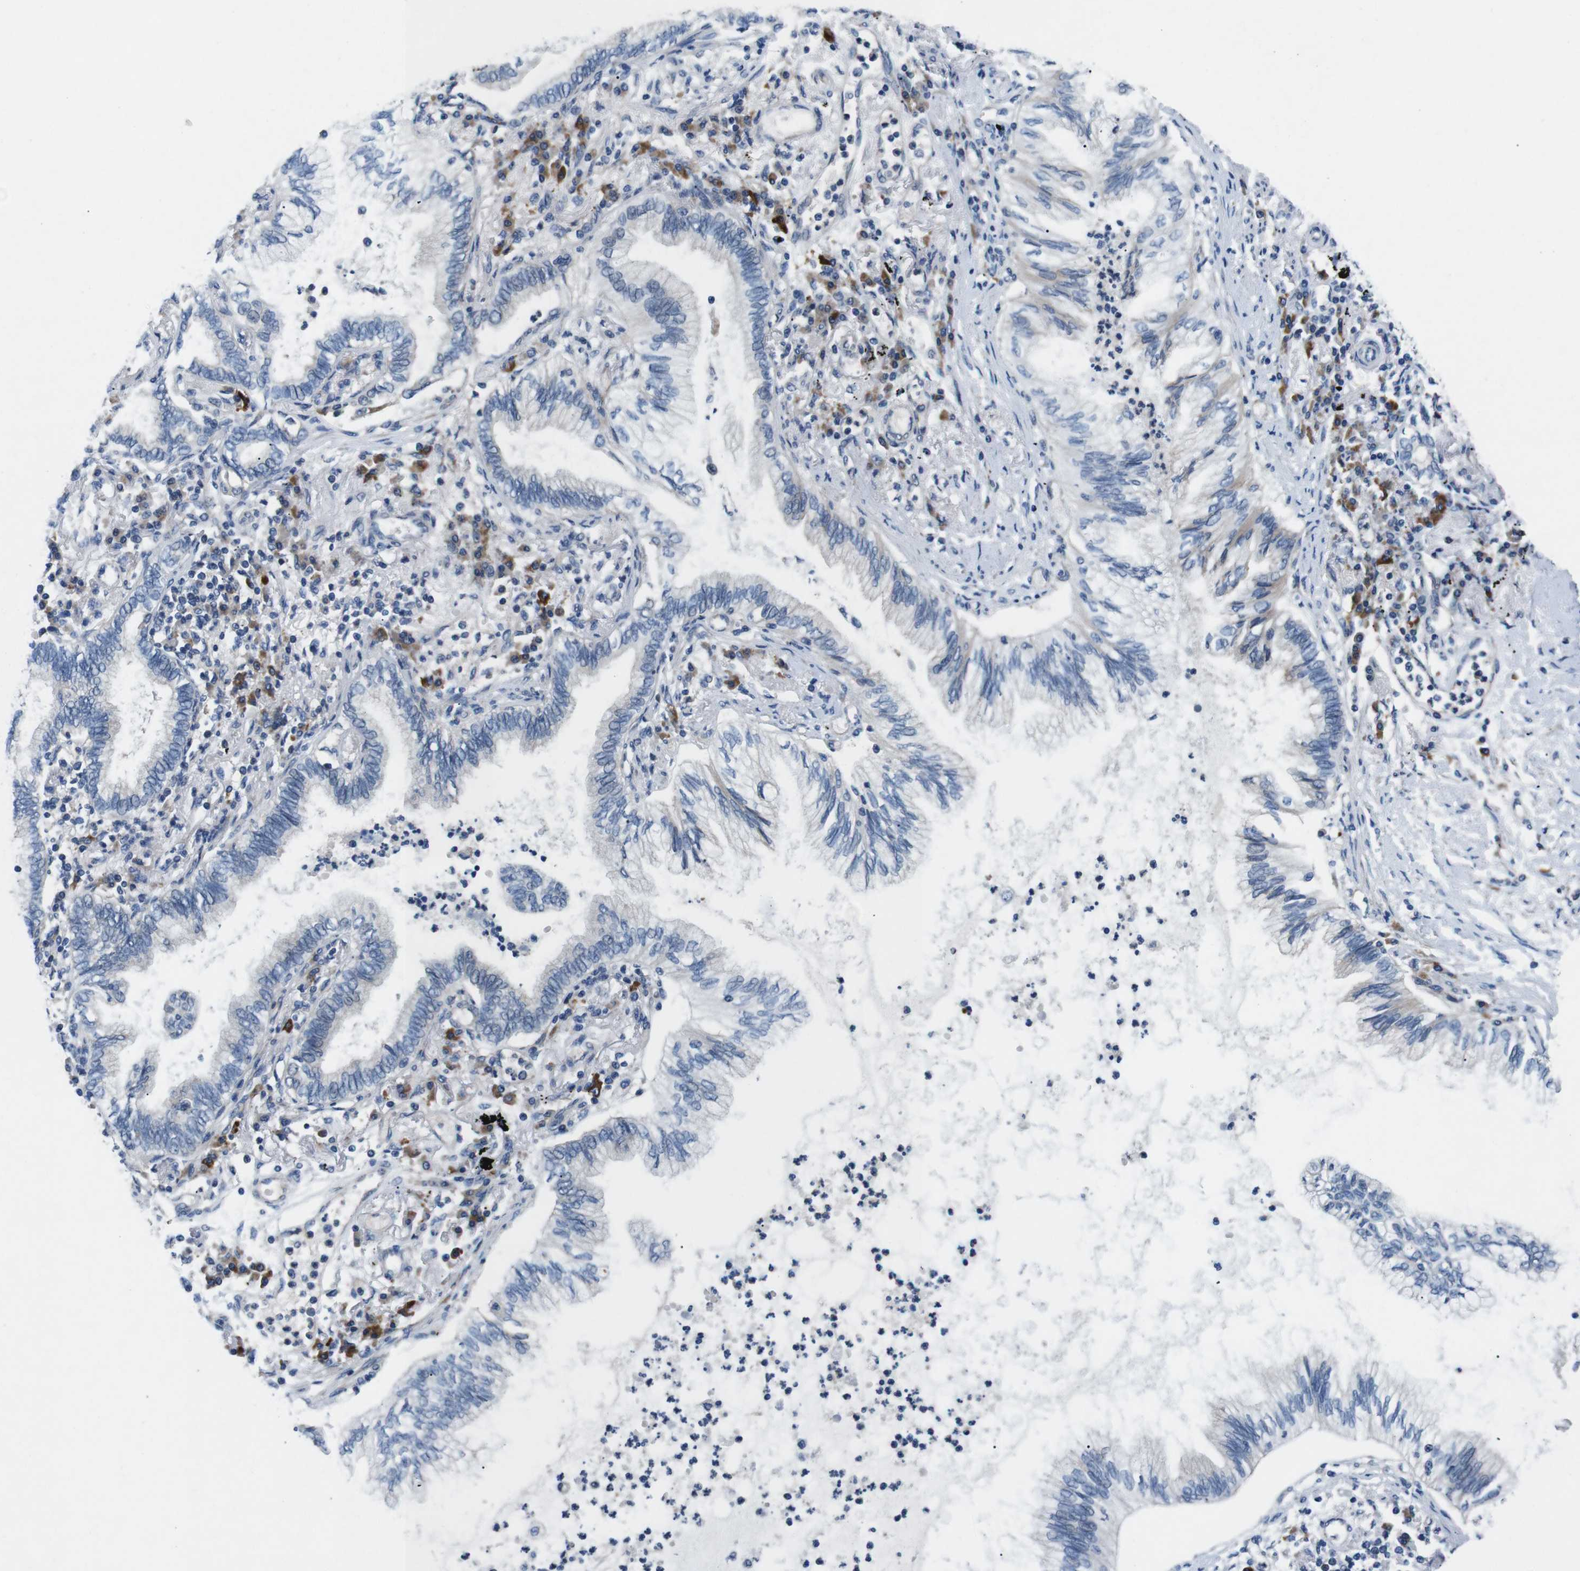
{"staining": {"intensity": "negative", "quantity": "none", "location": "none"}, "tissue": "lung cancer", "cell_type": "Tumor cells", "image_type": "cancer", "snomed": [{"axis": "morphology", "description": "Normal tissue, NOS"}, {"axis": "morphology", "description": "Adenocarcinoma, NOS"}, {"axis": "topography", "description": "Bronchus"}, {"axis": "topography", "description": "Lung"}], "caption": "The micrograph demonstrates no significant positivity in tumor cells of lung adenocarcinoma.", "gene": "JAK1", "patient": {"sex": "female", "age": 70}}